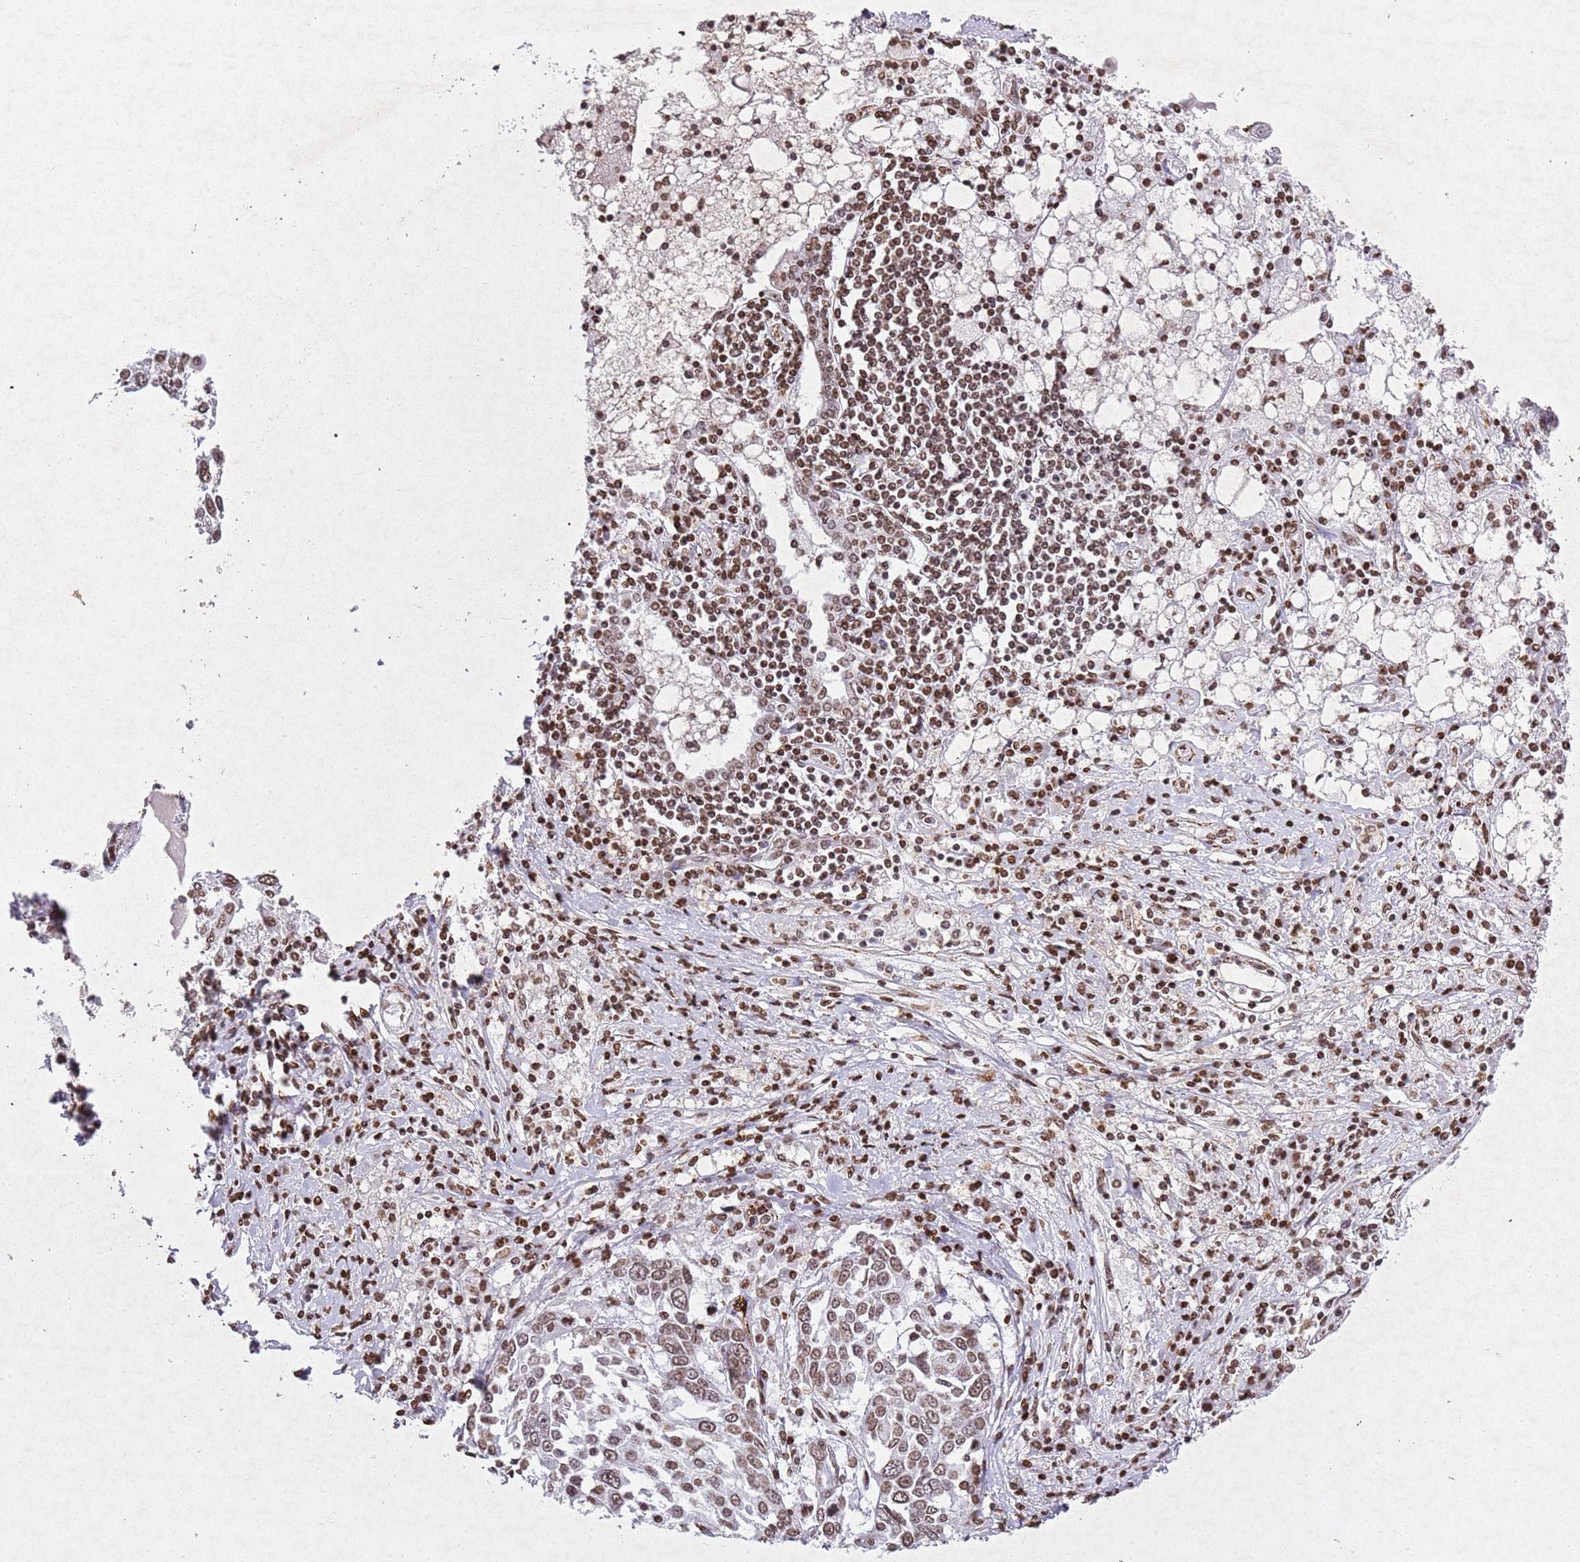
{"staining": {"intensity": "moderate", "quantity": ">75%", "location": "nuclear"}, "tissue": "lung cancer", "cell_type": "Tumor cells", "image_type": "cancer", "snomed": [{"axis": "morphology", "description": "Squamous cell carcinoma, NOS"}, {"axis": "topography", "description": "Lung"}], "caption": "A micrograph of human lung cancer (squamous cell carcinoma) stained for a protein exhibits moderate nuclear brown staining in tumor cells. (IHC, brightfield microscopy, high magnification).", "gene": "BMAL1", "patient": {"sex": "male", "age": 65}}